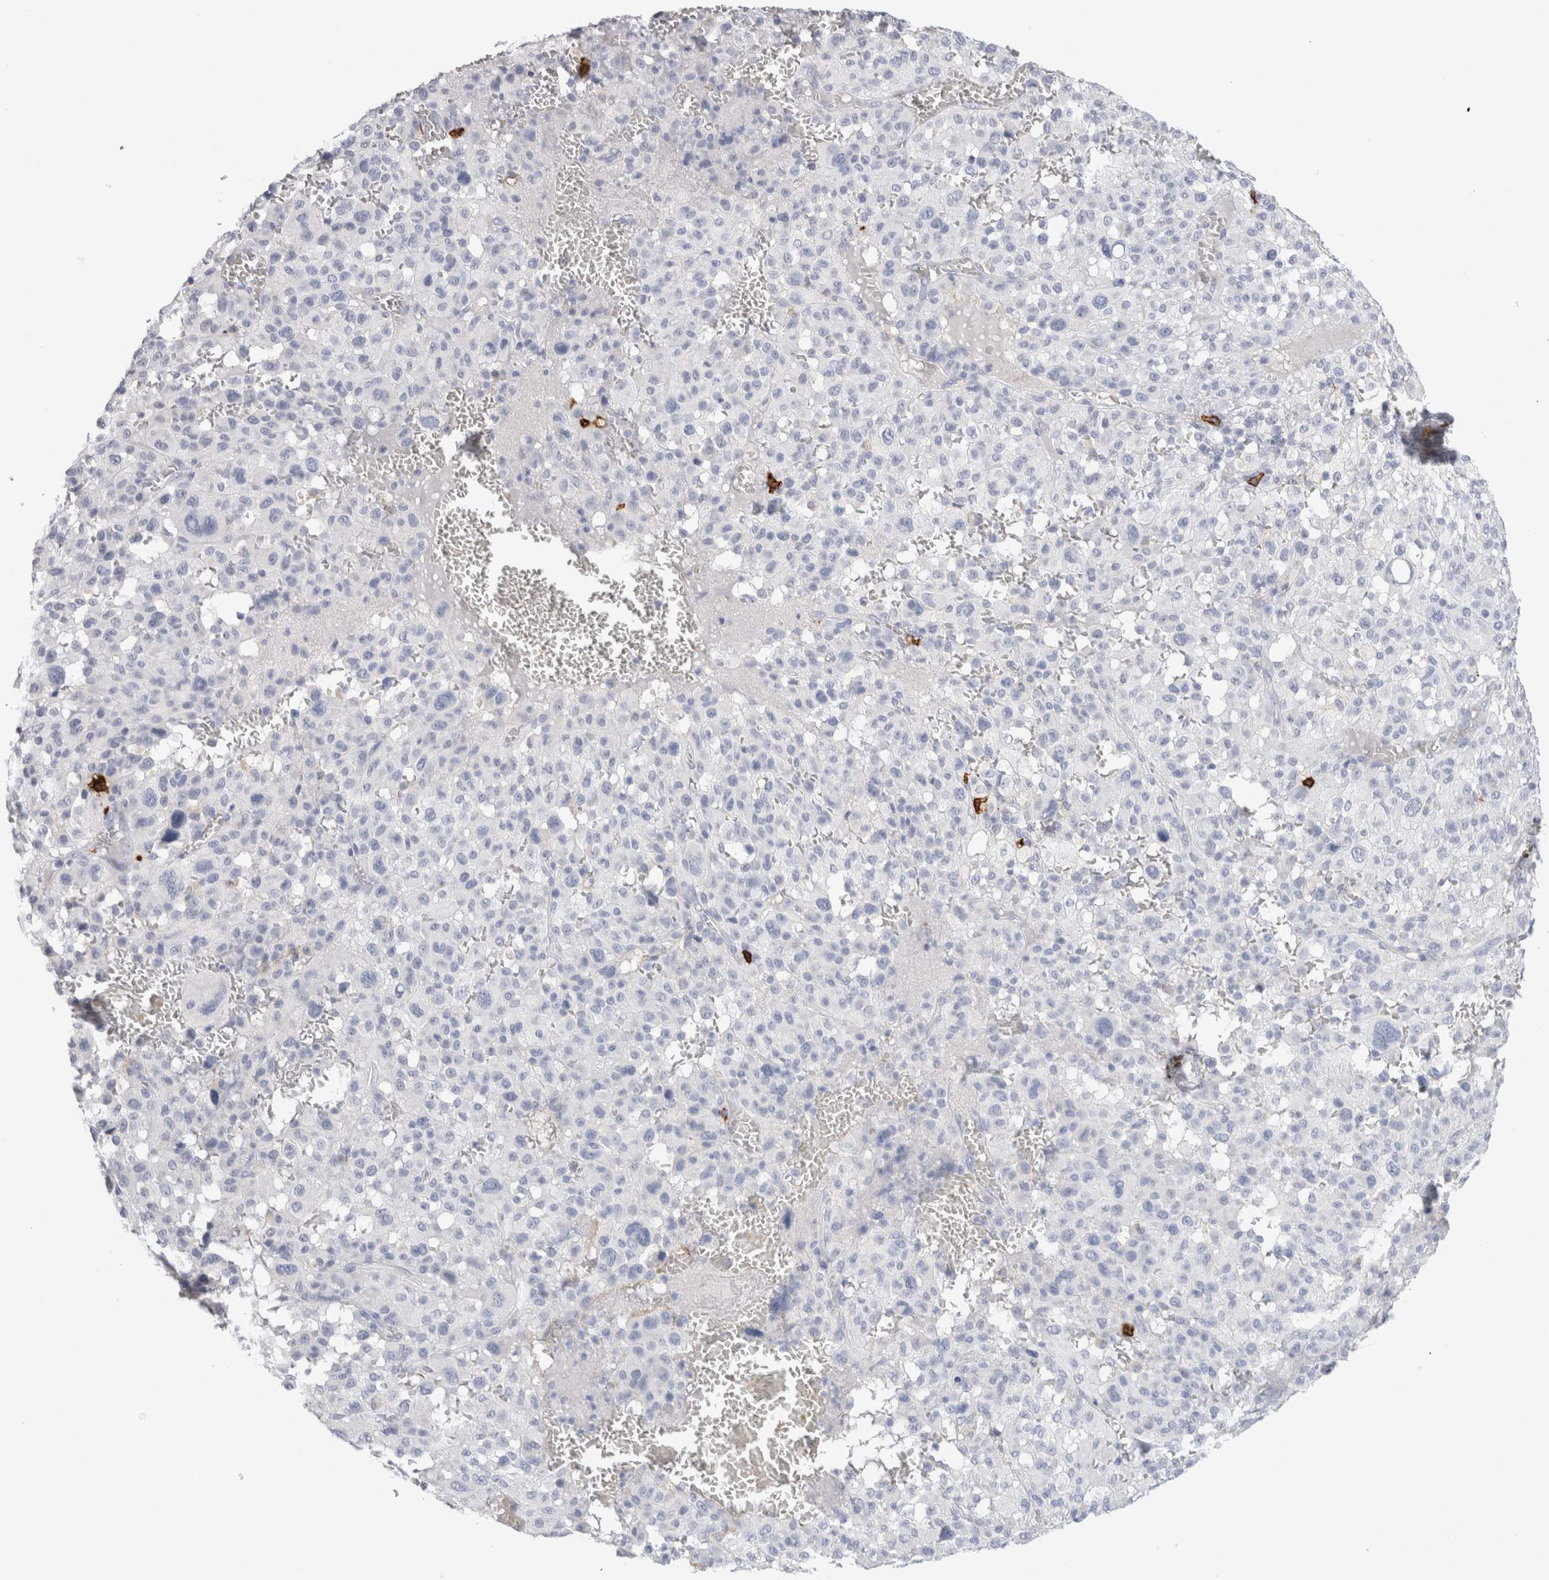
{"staining": {"intensity": "negative", "quantity": "none", "location": "none"}, "tissue": "melanoma", "cell_type": "Tumor cells", "image_type": "cancer", "snomed": [{"axis": "morphology", "description": "Malignant melanoma, Metastatic site"}, {"axis": "topography", "description": "Skin"}], "caption": "Melanoma stained for a protein using immunohistochemistry (IHC) exhibits no expression tumor cells.", "gene": "CD38", "patient": {"sex": "female", "age": 74}}